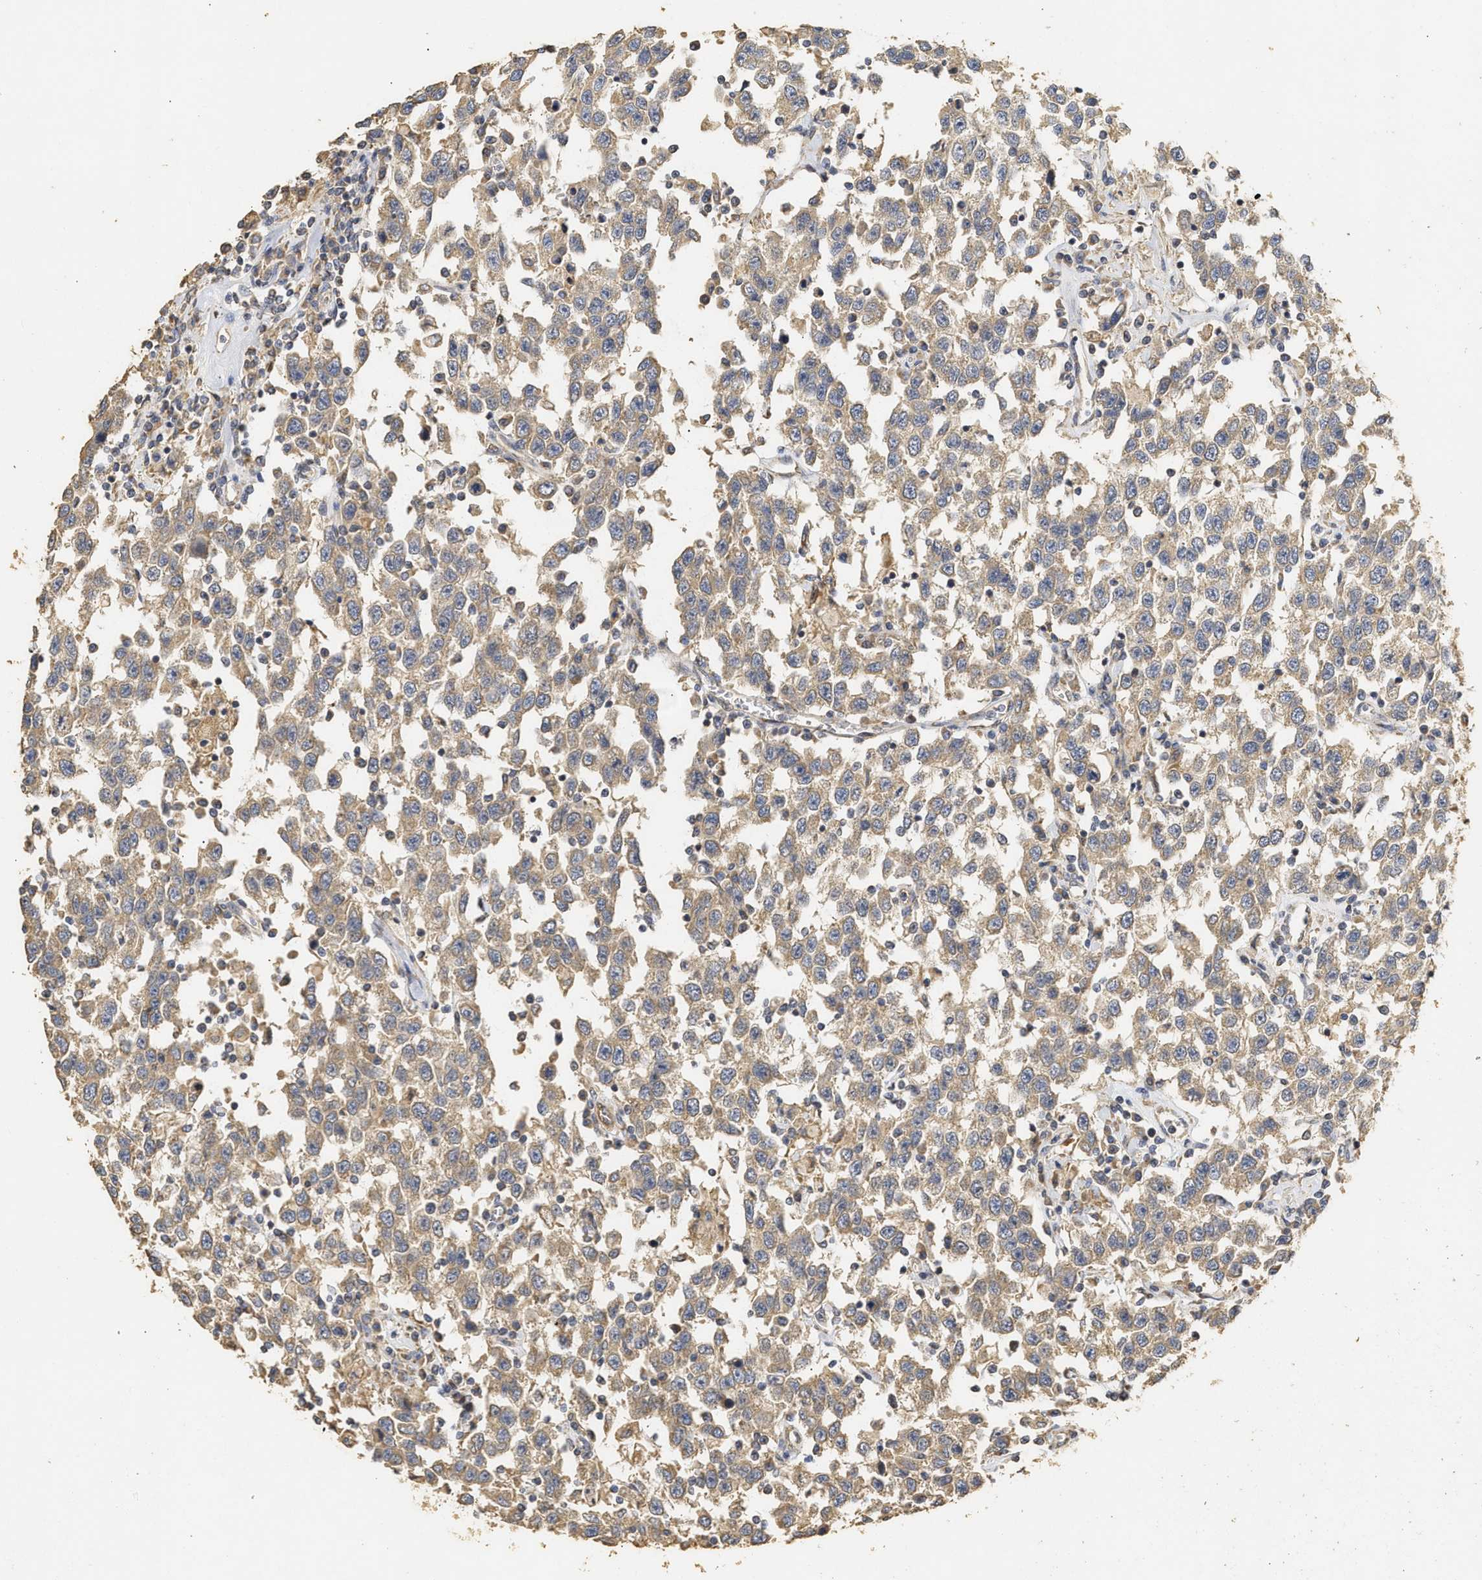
{"staining": {"intensity": "weak", "quantity": "25%-75%", "location": "cytoplasmic/membranous"}, "tissue": "testis cancer", "cell_type": "Tumor cells", "image_type": "cancer", "snomed": [{"axis": "morphology", "description": "Seminoma, NOS"}, {"axis": "topography", "description": "Testis"}], "caption": "Immunohistochemistry micrograph of neoplastic tissue: human seminoma (testis) stained using immunohistochemistry displays low levels of weak protein expression localized specifically in the cytoplasmic/membranous of tumor cells, appearing as a cytoplasmic/membranous brown color.", "gene": "NAV1", "patient": {"sex": "male", "age": 41}}